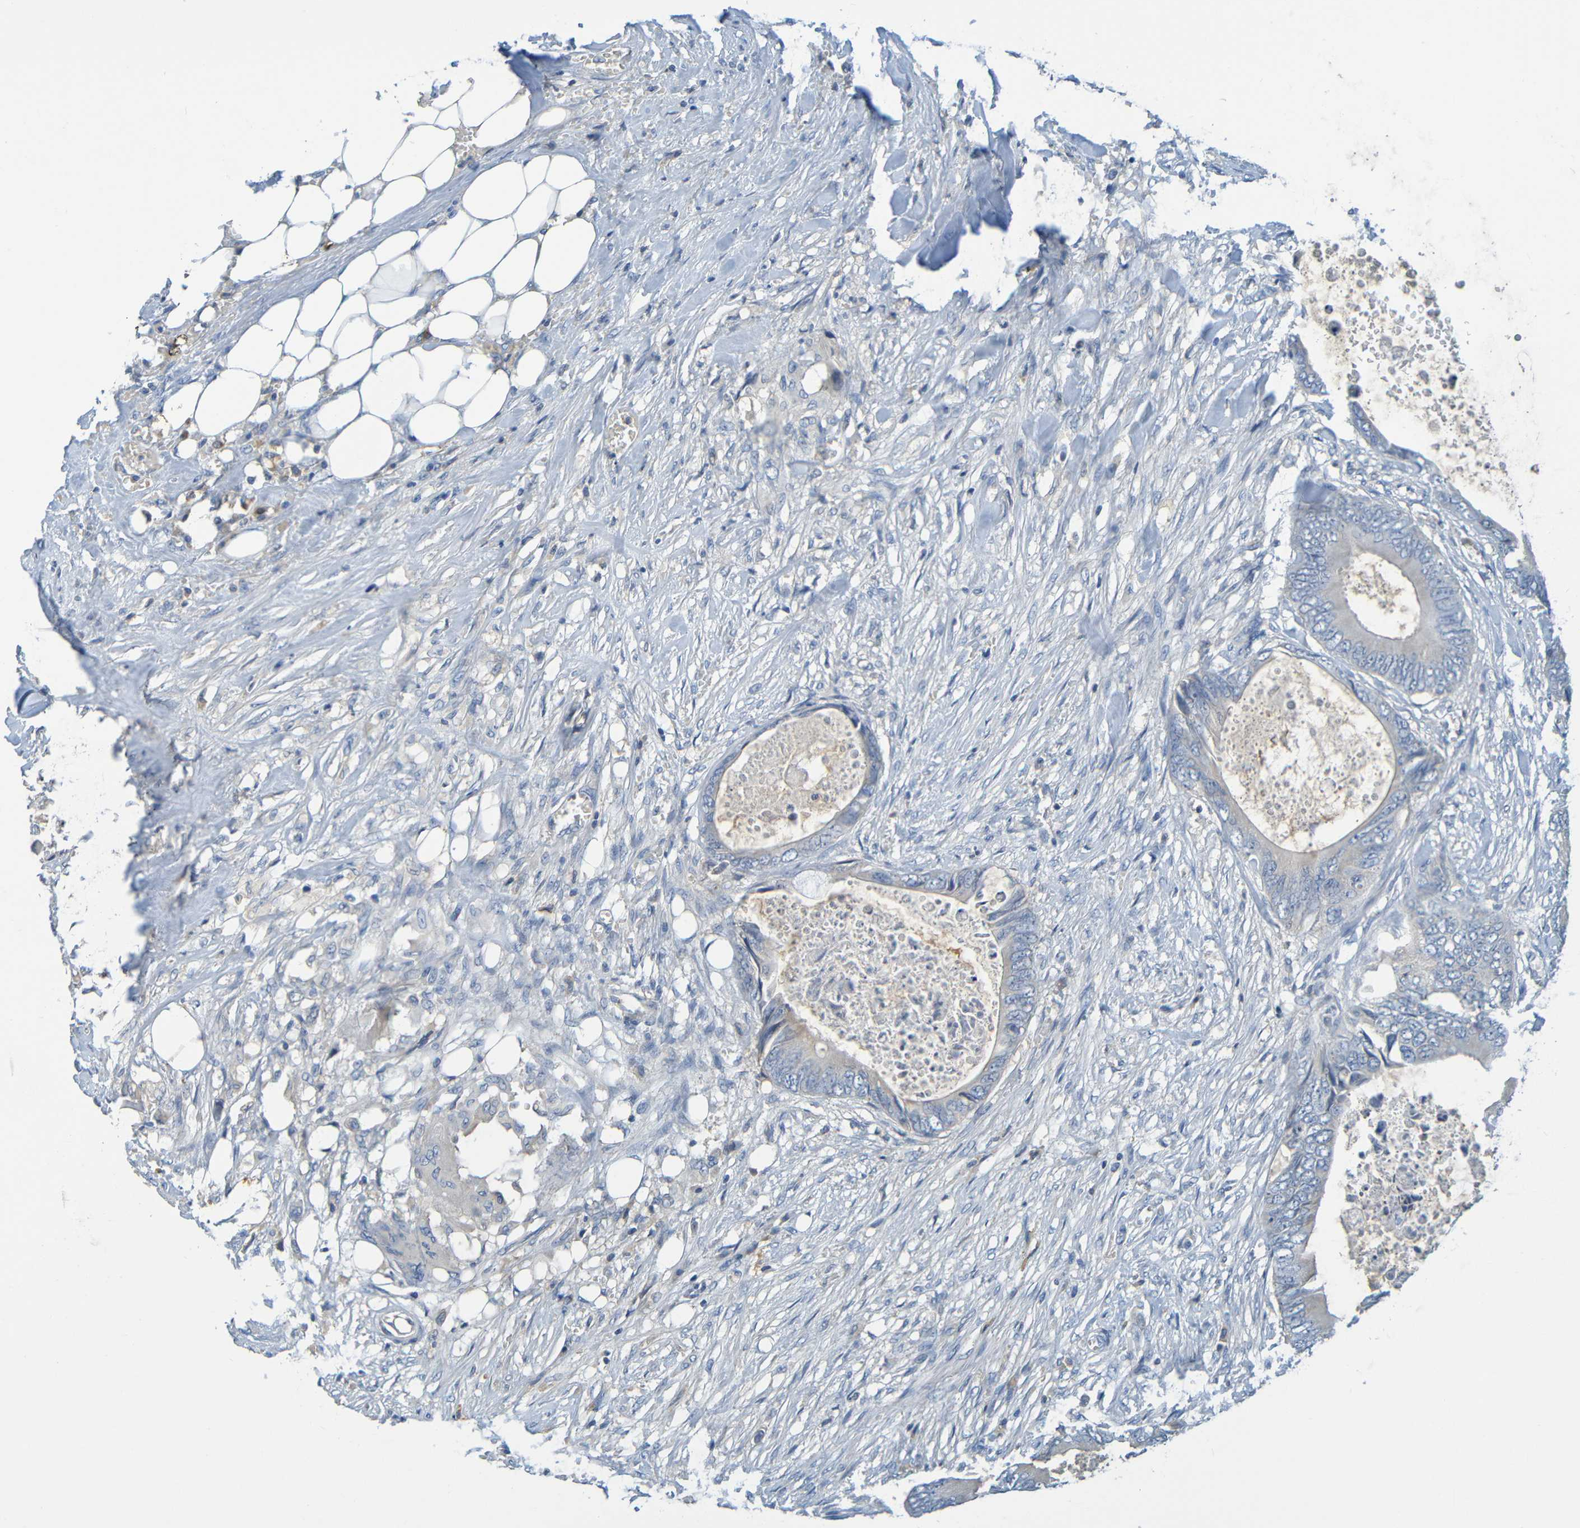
{"staining": {"intensity": "negative", "quantity": "none", "location": "none"}, "tissue": "colorectal cancer", "cell_type": "Tumor cells", "image_type": "cancer", "snomed": [{"axis": "morphology", "description": "Normal tissue, NOS"}, {"axis": "morphology", "description": "Adenocarcinoma, NOS"}, {"axis": "topography", "description": "Rectum"}, {"axis": "topography", "description": "Peripheral nerve tissue"}], "caption": "Colorectal cancer was stained to show a protein in brown. There is no significant staining in tumor cells.", "gene": "C1QA", "patient": {"sex": "female", "age": 77}}